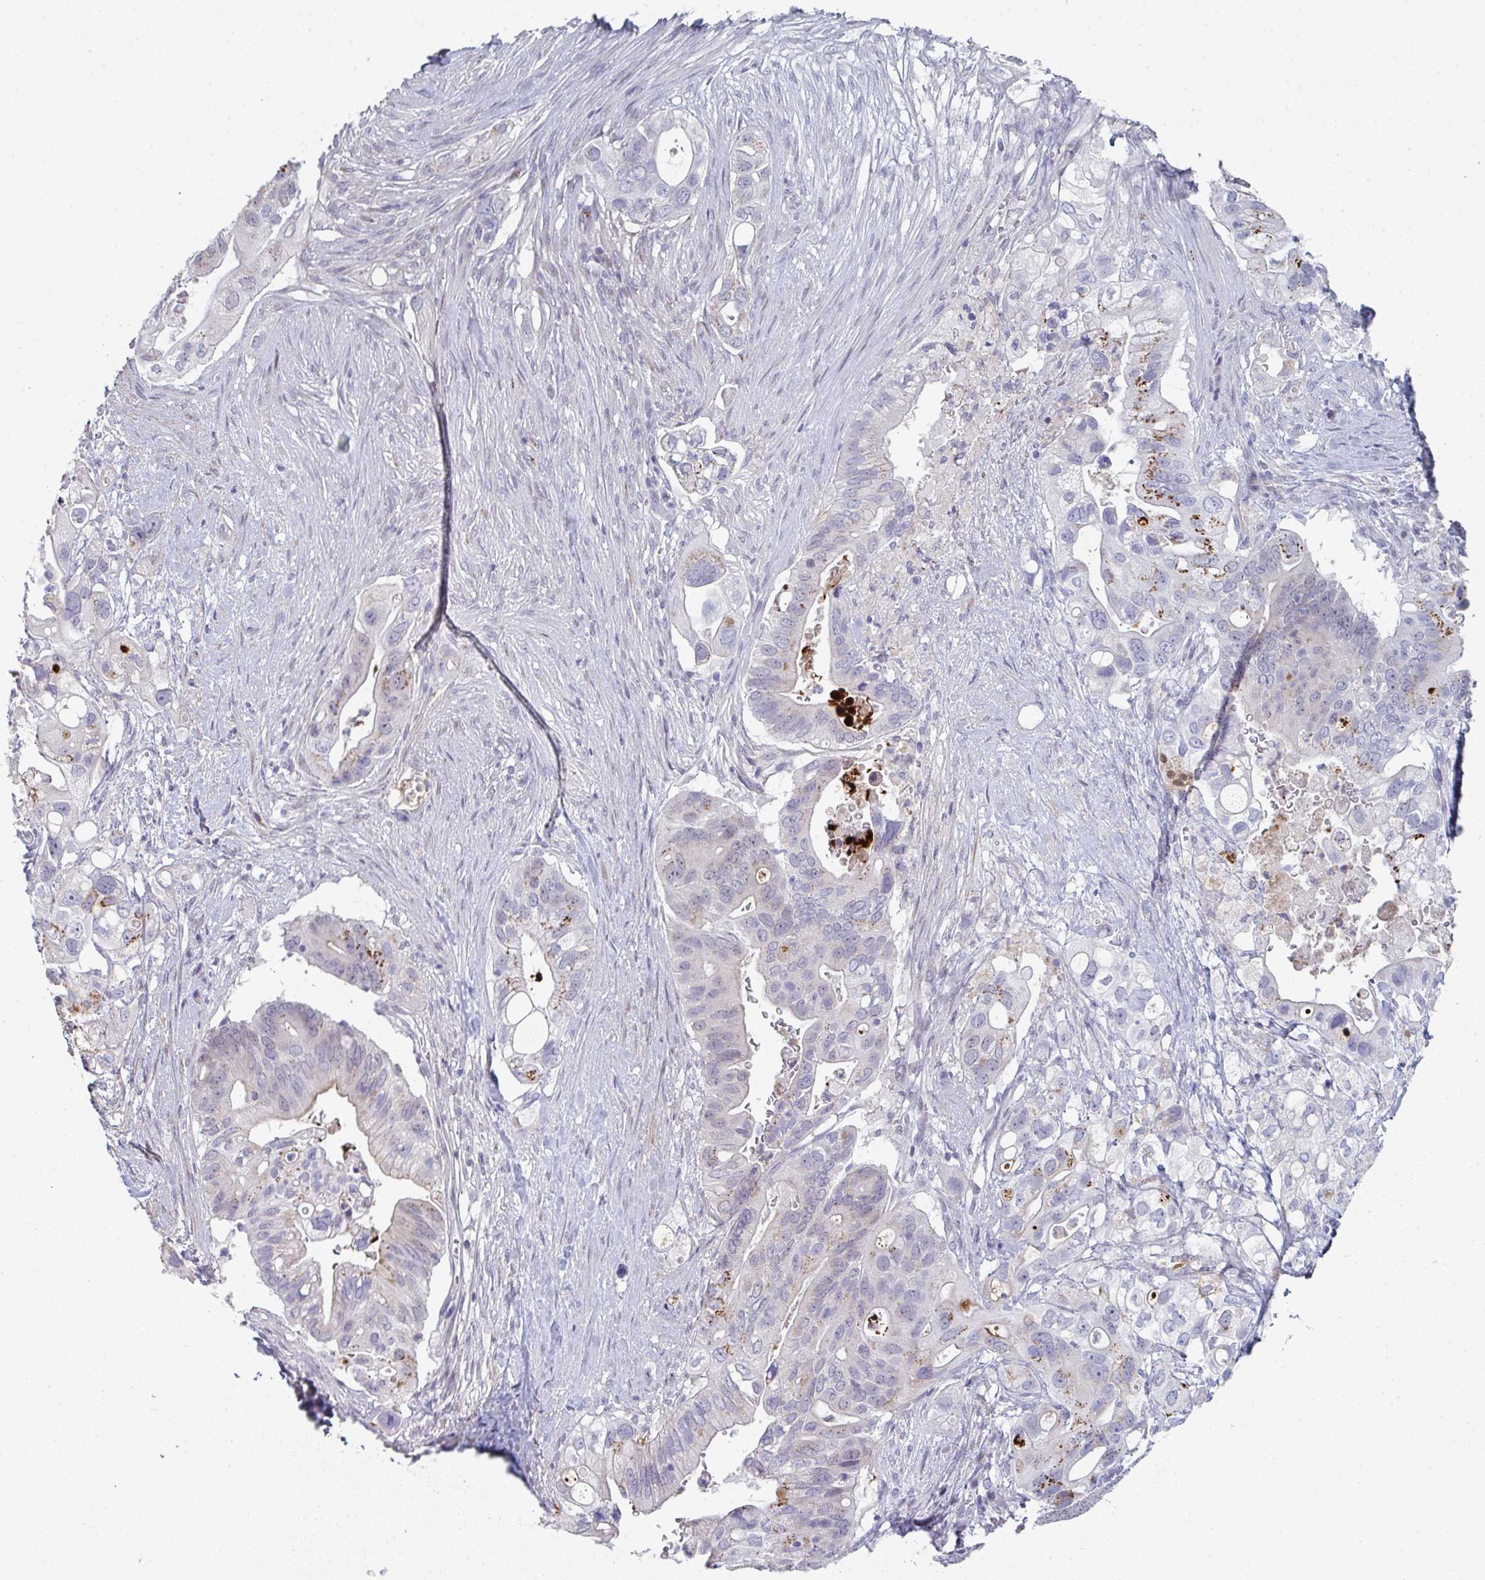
{"staining": {"intensity": "weak", "quantity": "<25%", "location": "cytoplasmic/membranous"}, "tissue": "pancreatic cancer", "cell_type": "Tumor cells", "image_type": "cancer", "snomed": [{"axis": "morphology", "description": "Adenocarcinoma, NOS"}, {"axis": "topography", "description": "Pancreas"}], "caption": "High power microscopy photomicrograph of an immunohistochemistry histopathology image of pancreatic cancer, revealing no significant staining in tumor cells.", "gene": "A1CF", "patient": {"sex": "female", "age": 72}}